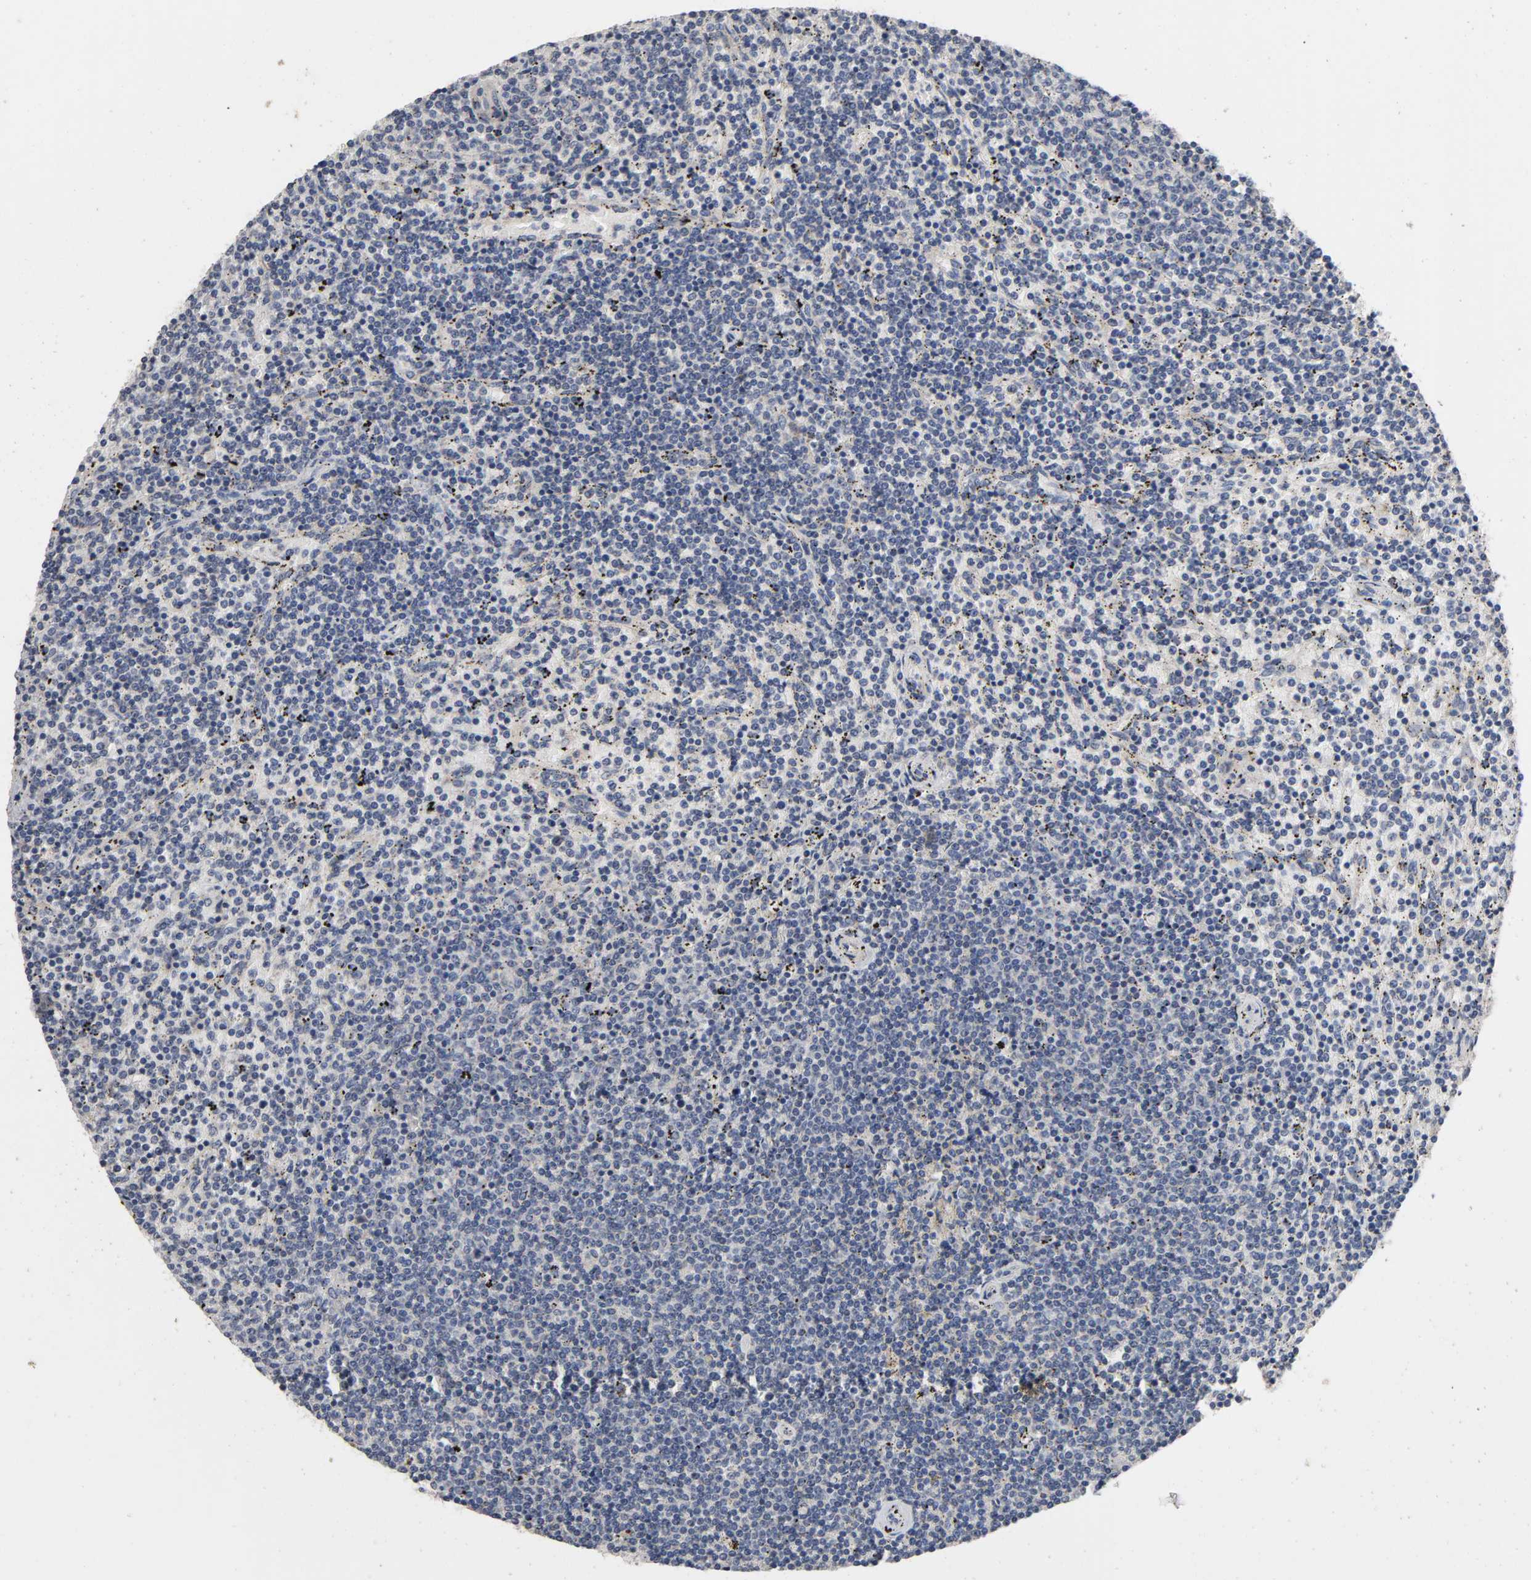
{"staining": {"intensity": "negative", "quantity": "none", "location": "none"}, "tissue": "lymphoma", "cell_type": "Tumor cells", "image_type": "cancer", "snomed": [{"axis": "morphology", "description": "Malignant lymphoma, non-Hodgkin's type, Low grade"}, {"axis": "topography", "description": "Spleen"}], "caption": "This photomicrograph is of low-grade malignant lymphoma, non-Hodgkin's type stained with immunohistochemistry (IHC) to label a protein in brown with the nuclei are counter-stained blue. There is no positivity in tumor cells.", "gene": "CCDC134", "patient": {"sex": "female", "age": 50}}